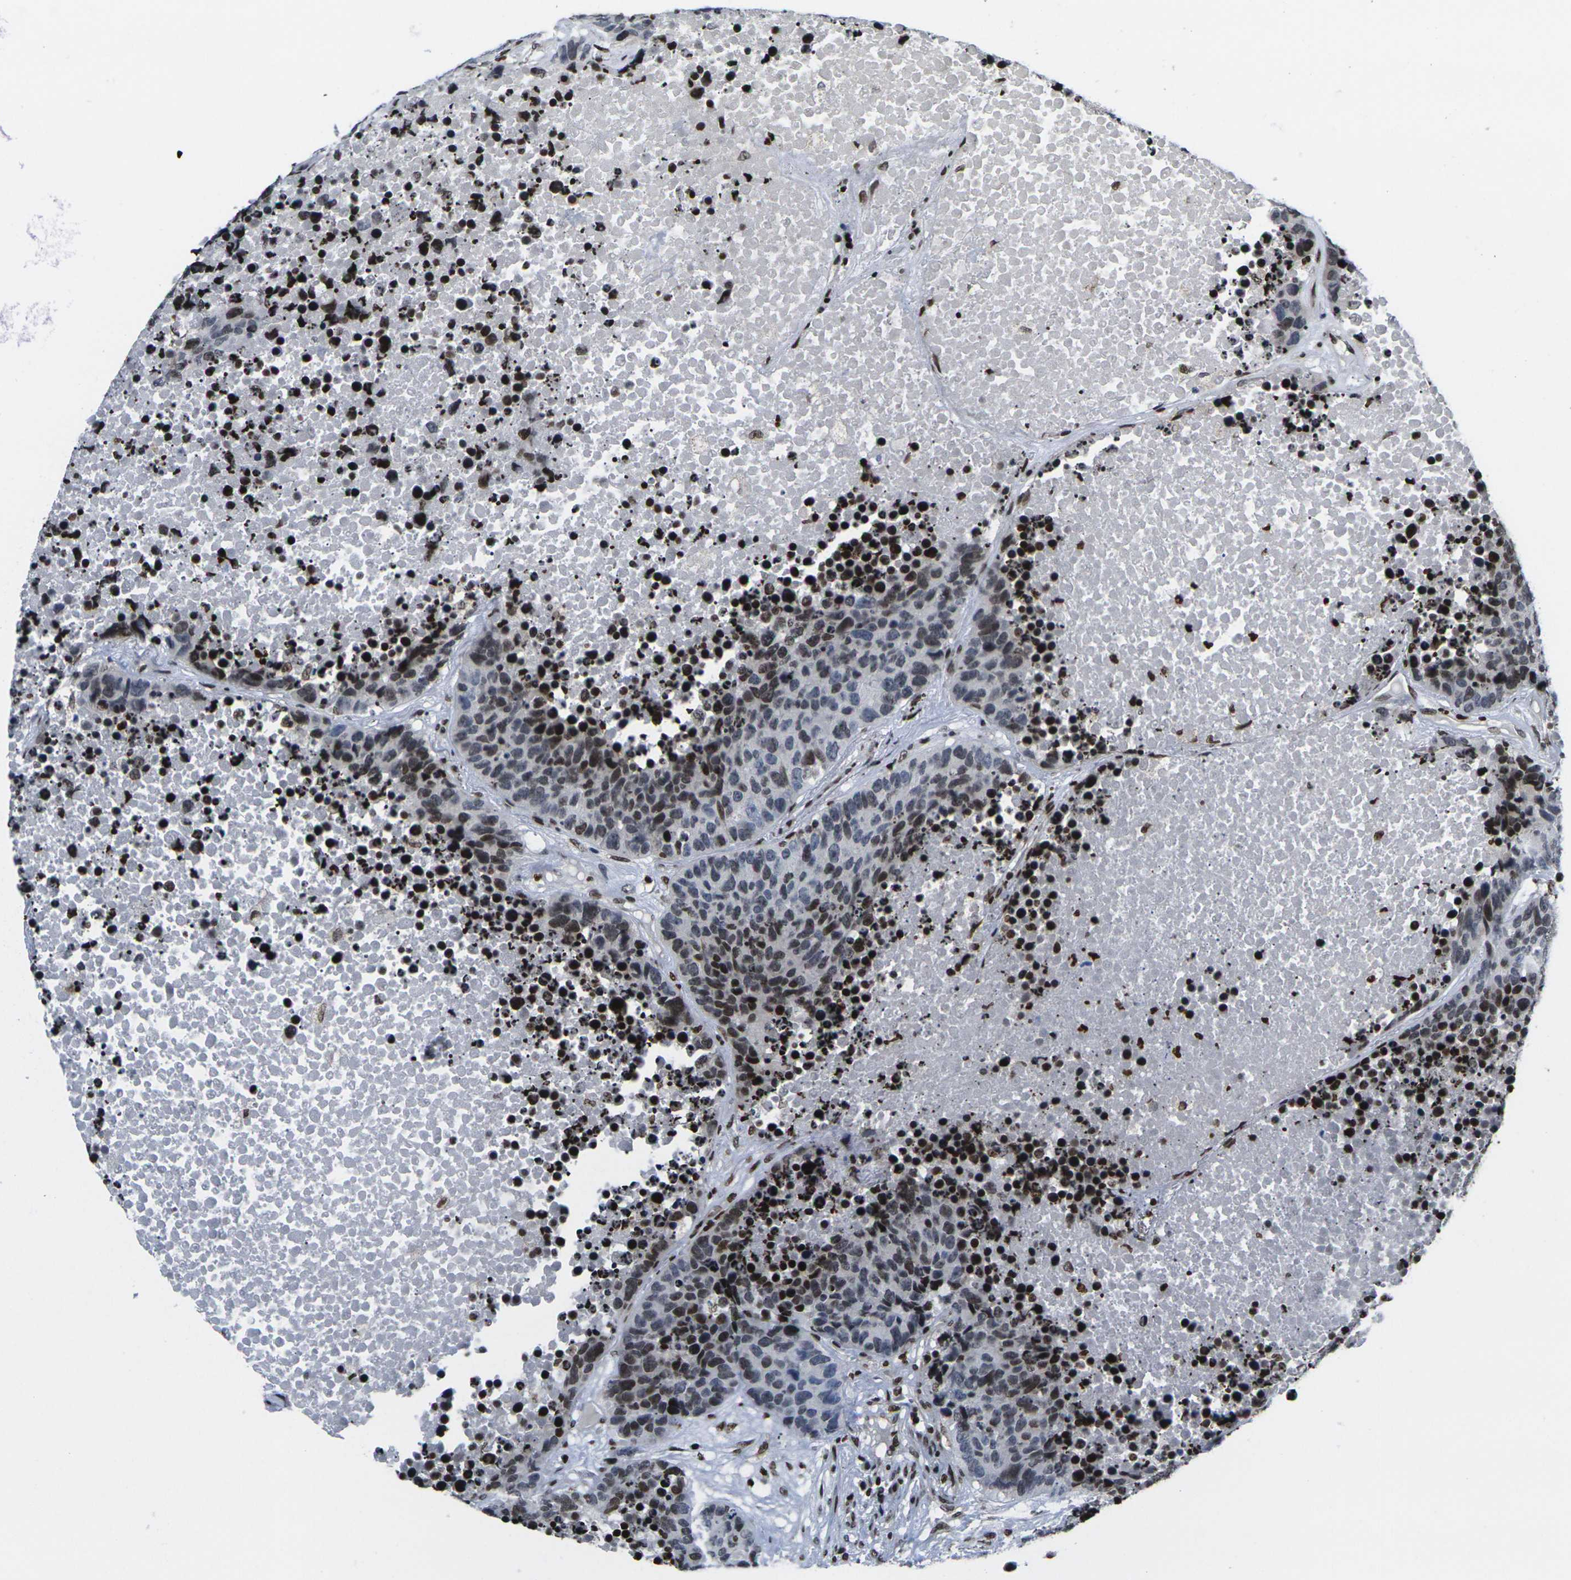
{"staining": {"intensity": "moderate", "quantity": "25%-75%", "location": "nuclear"}, "tissue": "carcinoid", "cell_type": "Tumor cells", "image_type": "cancer", "snomed": [{"axis": "morphology", "description": "Carcinoid, malignant, NOS"}, {"axis": "topography", "description": "Lung"}], "caption": "Human carcinoid stained with a protein marker demonstrates moderate staining in tumor cells.", "gene": "H1-10", "patient": {"sex": "male", "age": 60}}